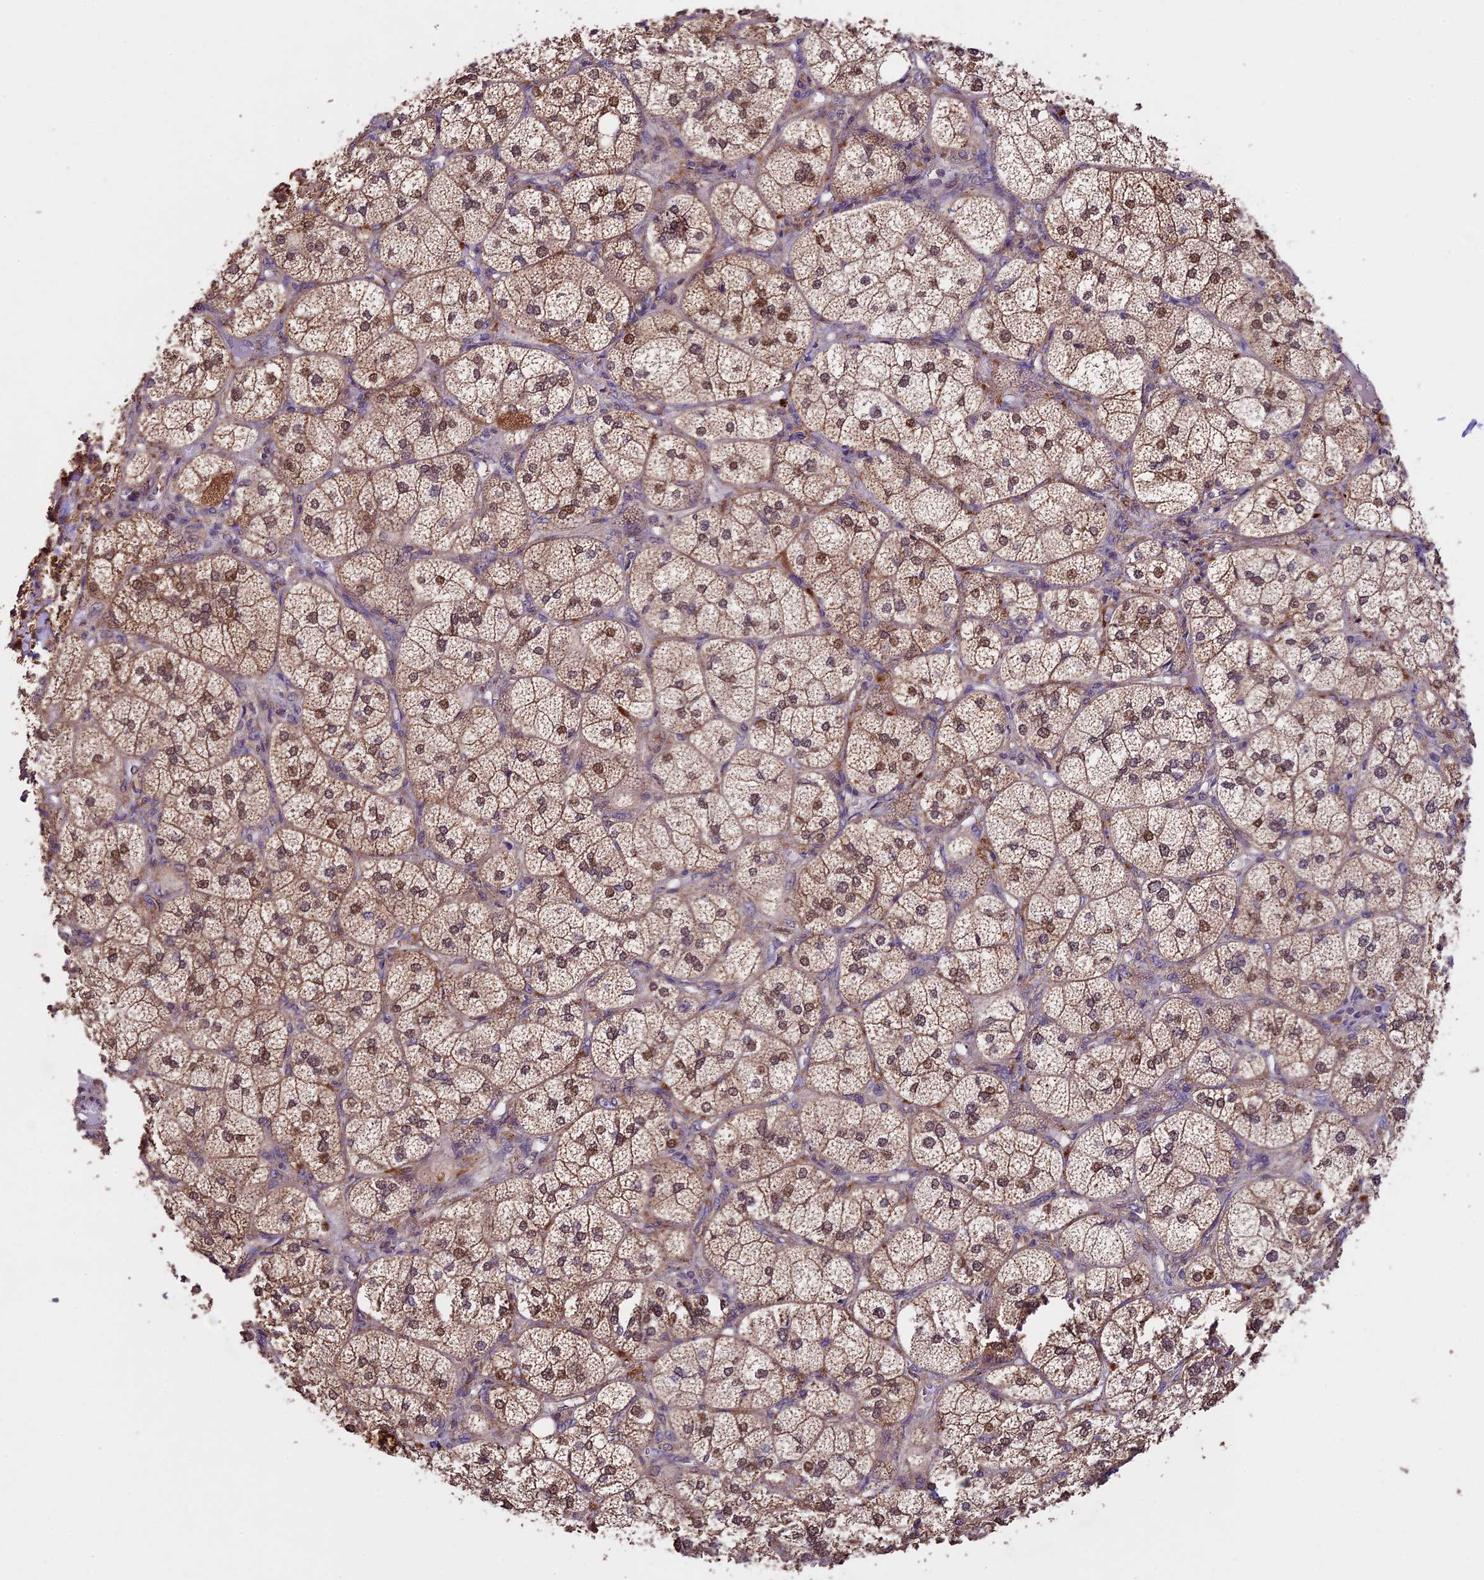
{"staining": {"intensity": "strong", "quantity": ">75%", "location": "cytoplasmic/membranous,nuclear"}, "tissue": "adrenal gland", "cell_type": "Glandular cells", "image_type": "normal", "snomed": [{"axis": "morphology", "description": "Normal tissue, NOS"}, {"axis": "topography", "description": "Adrenal gland"}], "caption": "A photomicrograph showing strong cytoplasmic/membranous,nuclear positivity in about >75% of glandular cells in unremarkable adrenal gland, as visualized by brown immunohistochemical staining.", "gene": "SBNO2", "patient": {"sex": "female", "age": 61}}